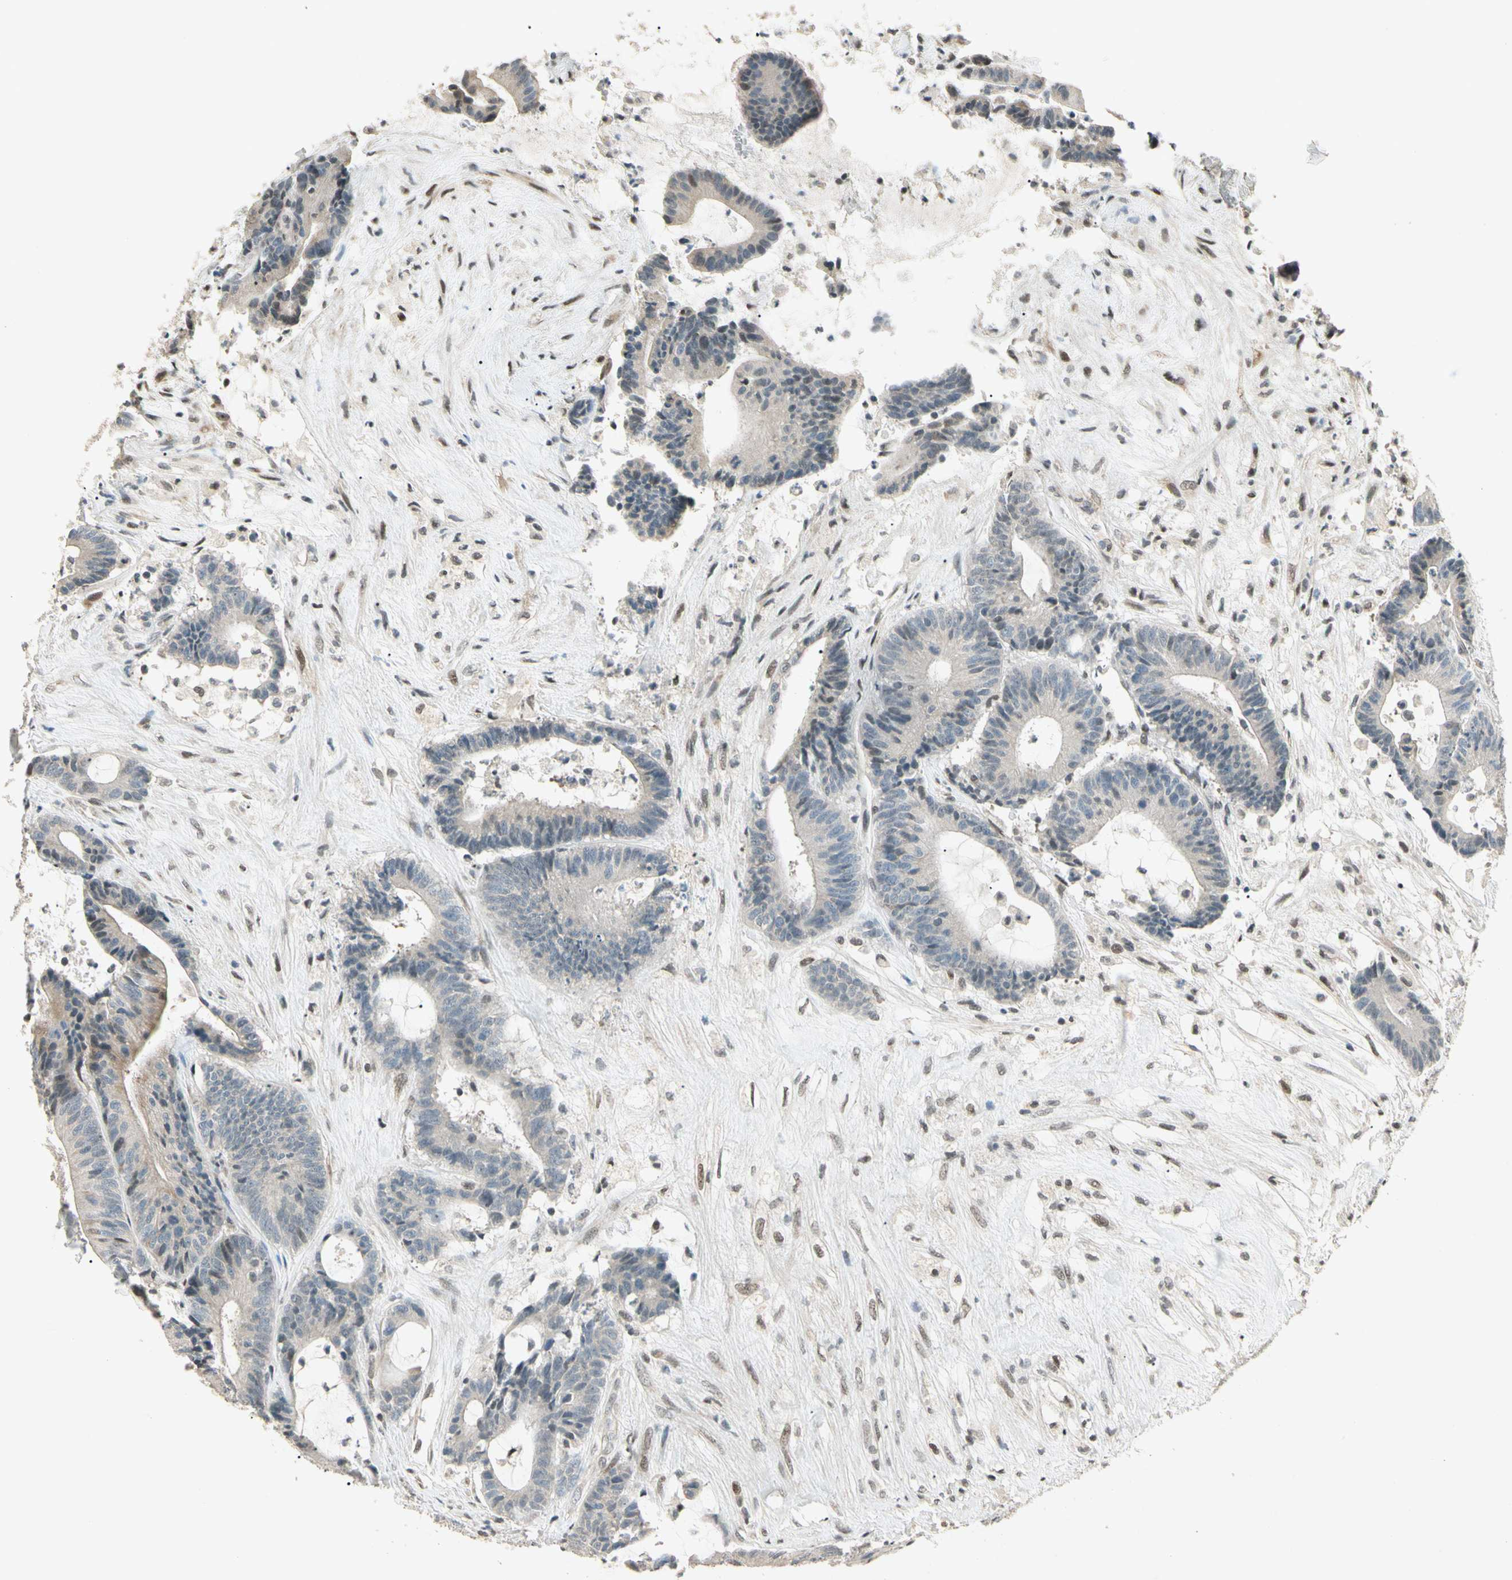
{"staining": {"intensity": "weak", "quantity": "<25%", "location": "cytoplasmic/membranous"}, "tissue": "colorectal cancer", "cell_type": "Tumor cells", "image_type": "cancer", "snomed": [{"axis": "morphology", "description": "Adenocarcinoma, NOS"}, {"axis": "topography", "description": "Colon"}], "caption": "A micrograph of colorectal cancer (adenocarcinoma) stained for a protein shows no brown staining in tumor cells. (Stains: DAB (3,3'-diaminobenzidine) immunohistochemistry with hematoxylin counter stain, Microscopy: brightfield microscopy at high magnification).", "gene": "ZBTB4", "patient": {"sex": "female", "age": 84}}